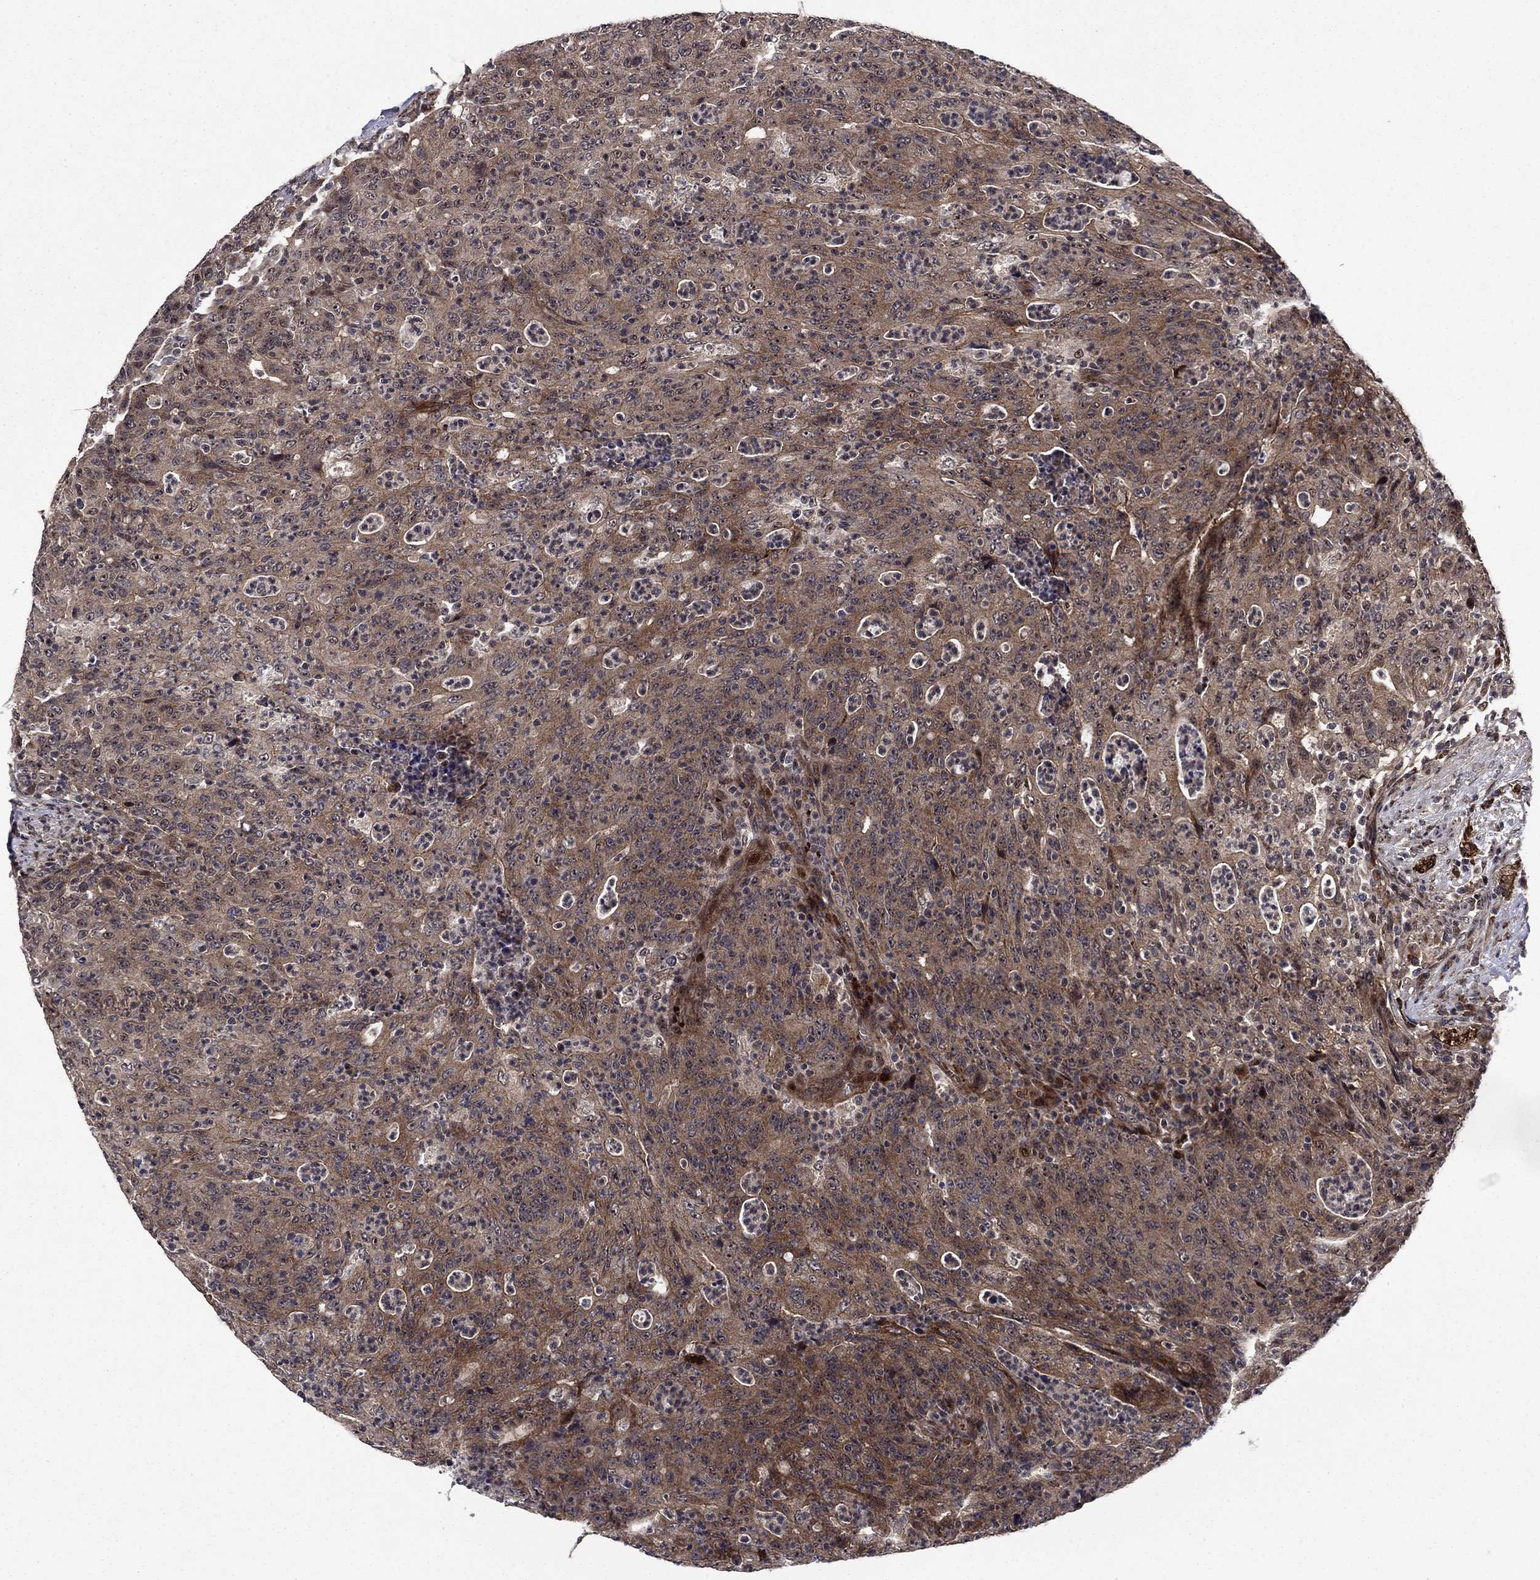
{"staining": {"intensity": "moderate", "quantity": ">75%", "location": "cytoplasmic/membranous,nuclear"}, "tissue": "colorectal cancer", "cell_type": "Tumor cells", "image_type": "cancer", "snomed": [{"axis": "morphology", "description": "Adenocarcinoma, NOS"}, {"axis": "topography", "description": "Colon"}], "caption": "Moderate cytoplasmic/membranous and nuclear positivity is seen in about >75% of tumor cells in colorectal cancer.", "gene": "AGTPBP1", "patient": {"sex": "male", "age": 70}}